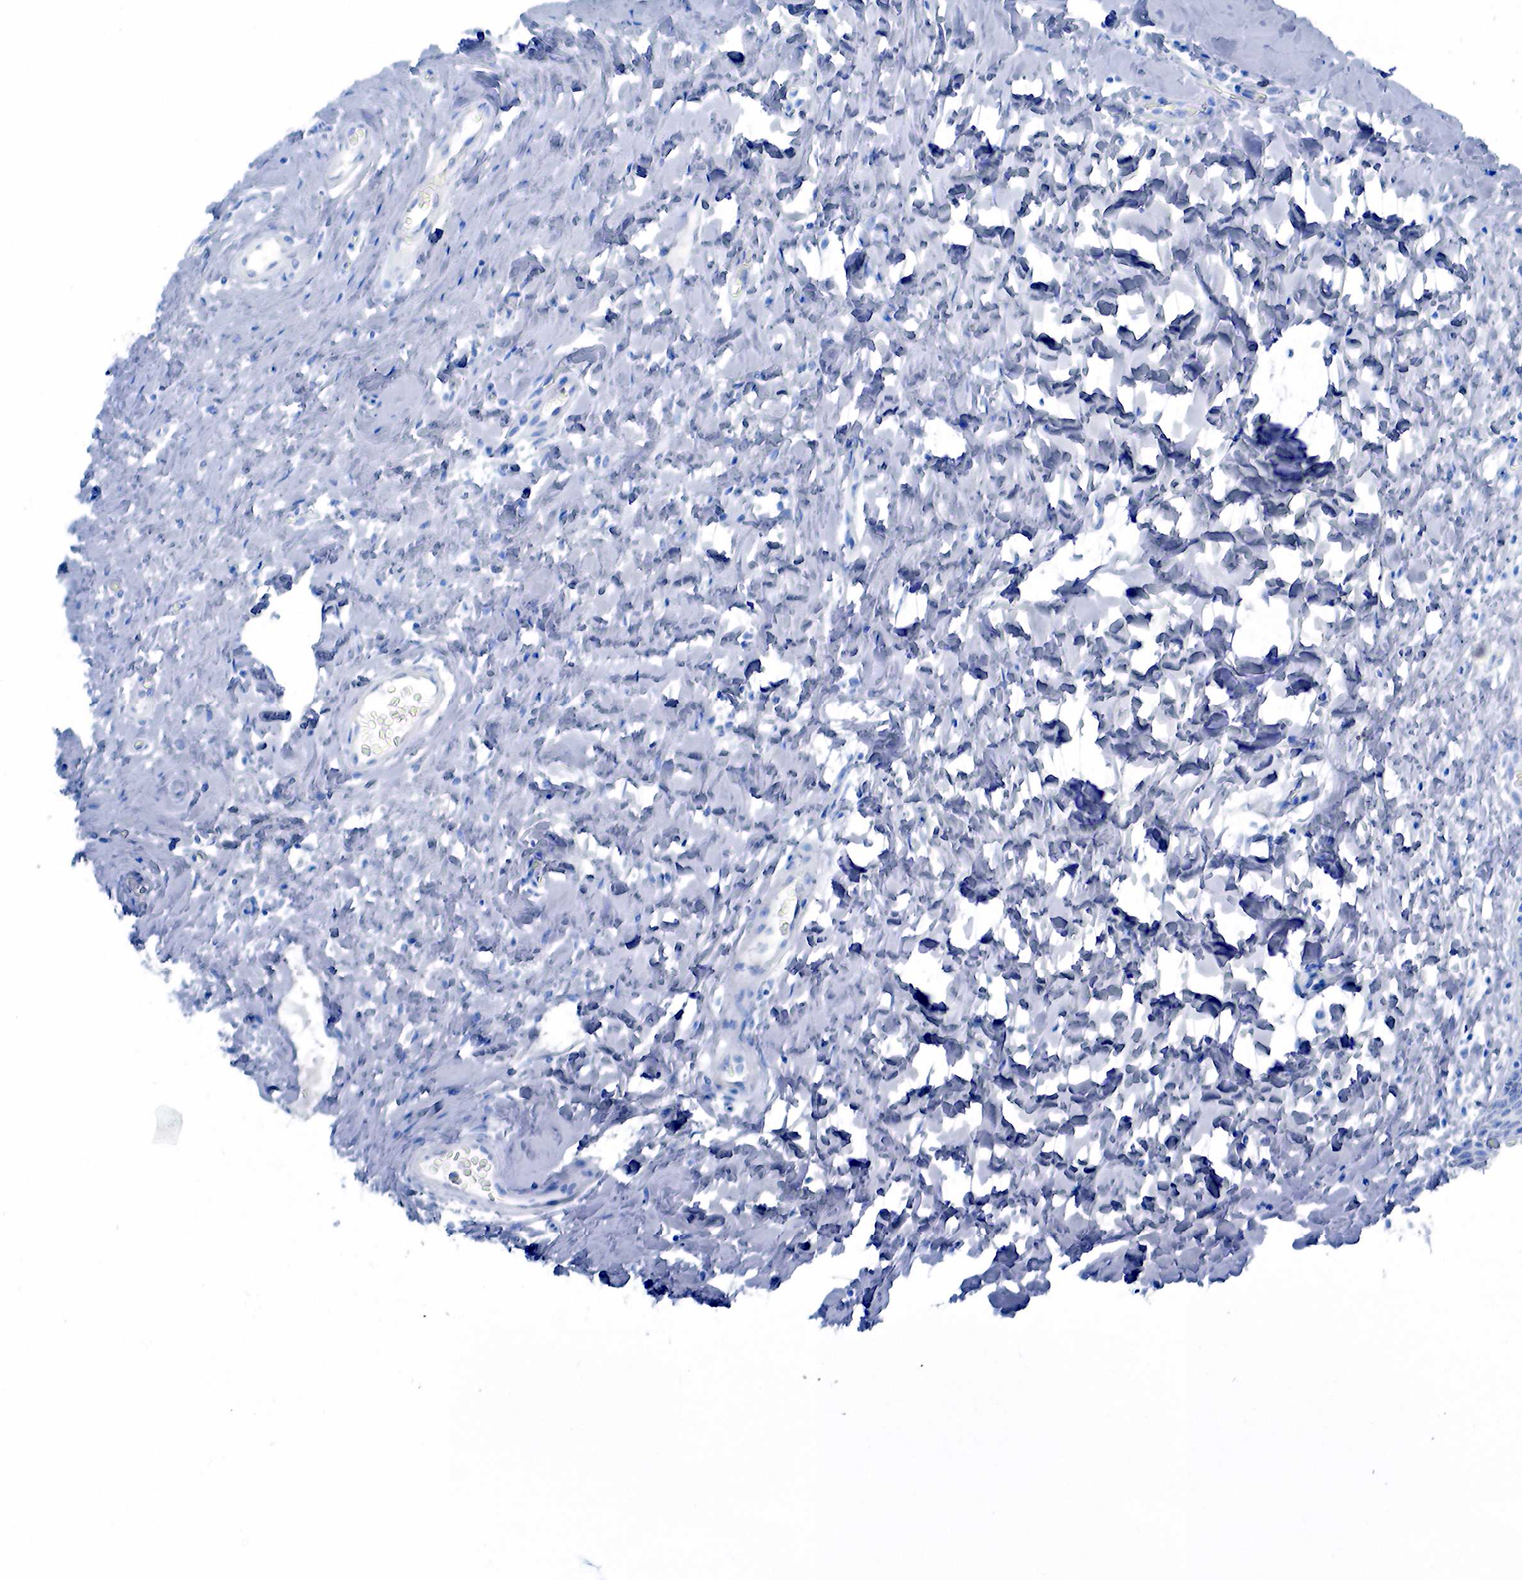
{"staining": {"intensity": "strong", "quantity": ">75%", "location": "cytoplasmic/membranous"}, "tissue": "cervix", "cell_type": "Glandular cells", "image_type": "normal", "snomed": [{"axis": "morphology", "description": "Normal tissue, NOS"}, {"axis": "topography", "description": "Cervix"}], "caption": "Immunohistochemistry micrograph of benign cervix: human cervix stained using immunohistochemistry reveals high levels of strong protein expression localized specifically in the cytoplasmic/membranous of glandular cells, appearing as a cytoplasmic/membranous brown color.", "gene": "KRT18", "patient": {"sex": "female", "age": 53}}